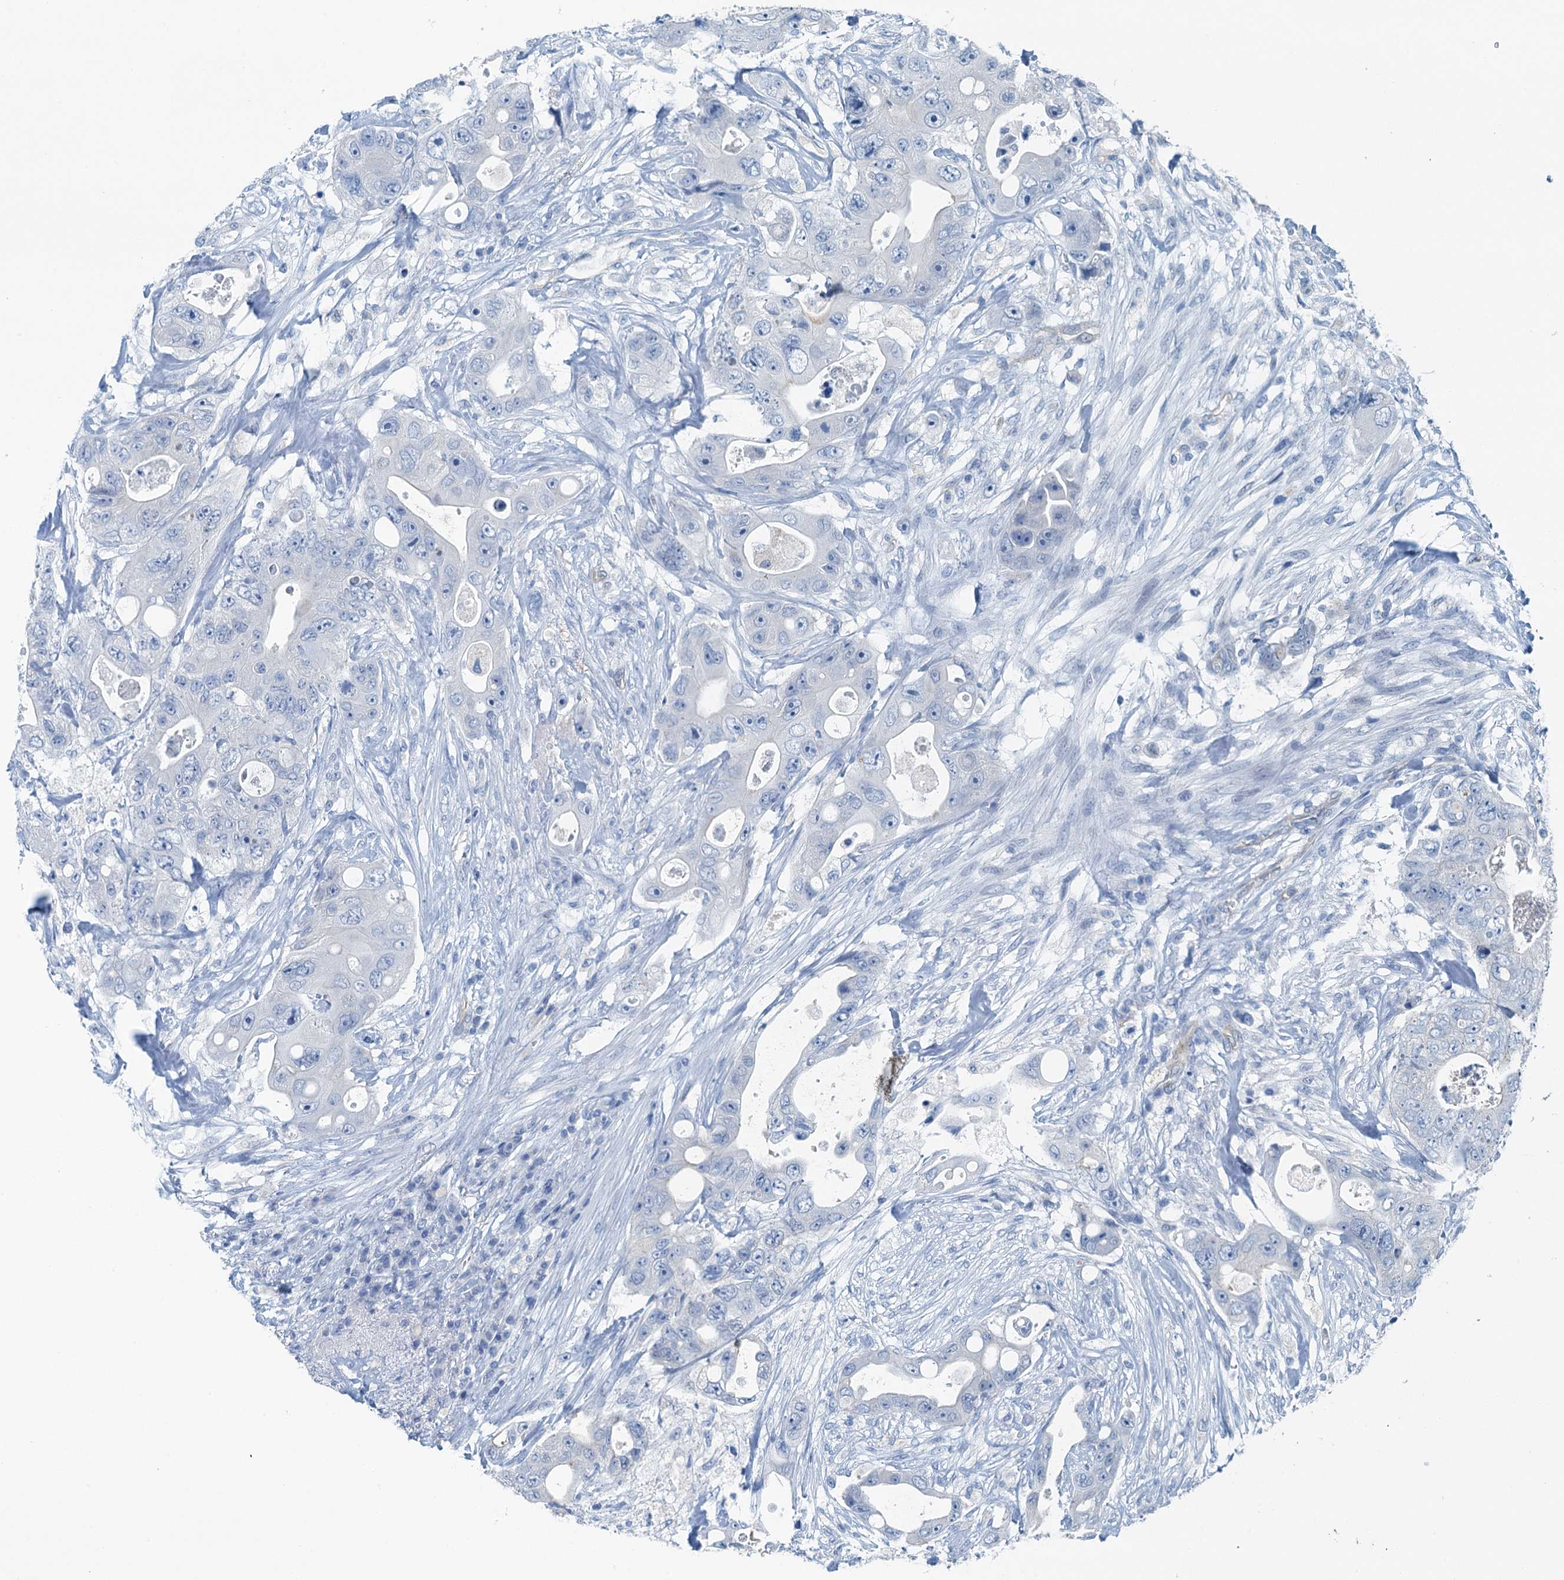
{"staining": {"intensity": "negative", "quantity": "none", "location": "none"}, "tissue": "colorectal cancer", "cell_type": "Tumor cells", "image_type": "cancer", "snomed": [{"axis": "morphology", "description": "Adenocarcinoma, NOS"}, {"axis": "topography", "description": "Colon"}], "caption": "Human colorectal adenocarcinoma stained for a protein using immunohistochemistry (IHC) shows no expression in tumor cells.", "gene": "GFOD2", "patient": {"sex": "female", "age": 46}}